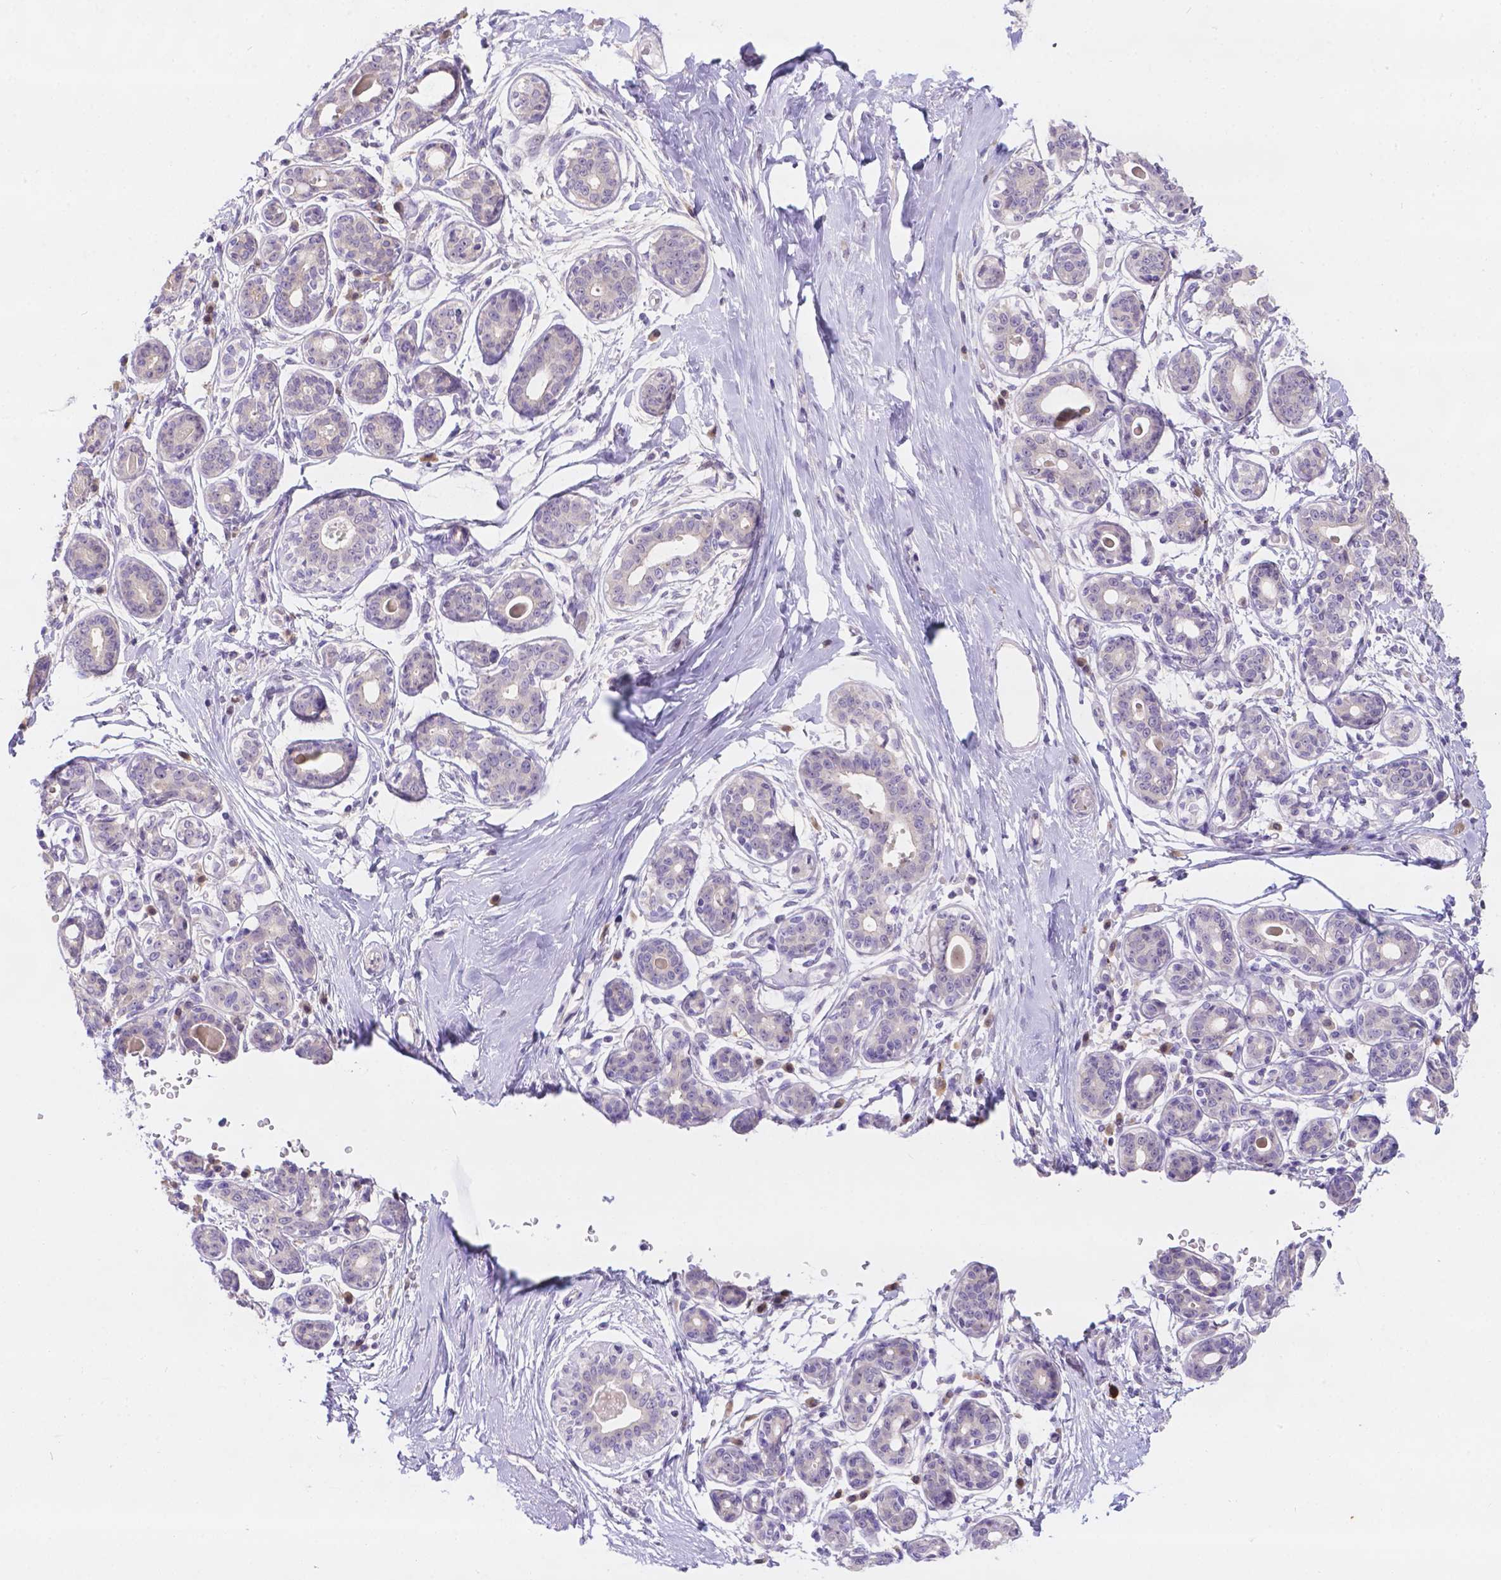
{"staining": {"intensity": "negative", "quantity": "none", "location": "none"}, "tissue": "breast", "cell_type": "Adipocytes", "image_type": "normal", "snomed": [{"axis": "morphology", "description": "Normal tissue, NOS"}, {"axis": "topography", "description": "Skin"}, {"axis": "topography", "description": "Breast"}], "caption": "Image shows no protein positivity in adipocytes of unremarkable breast.", "gene": "CD96", "patient": {"sex": "female", "age": 43}}